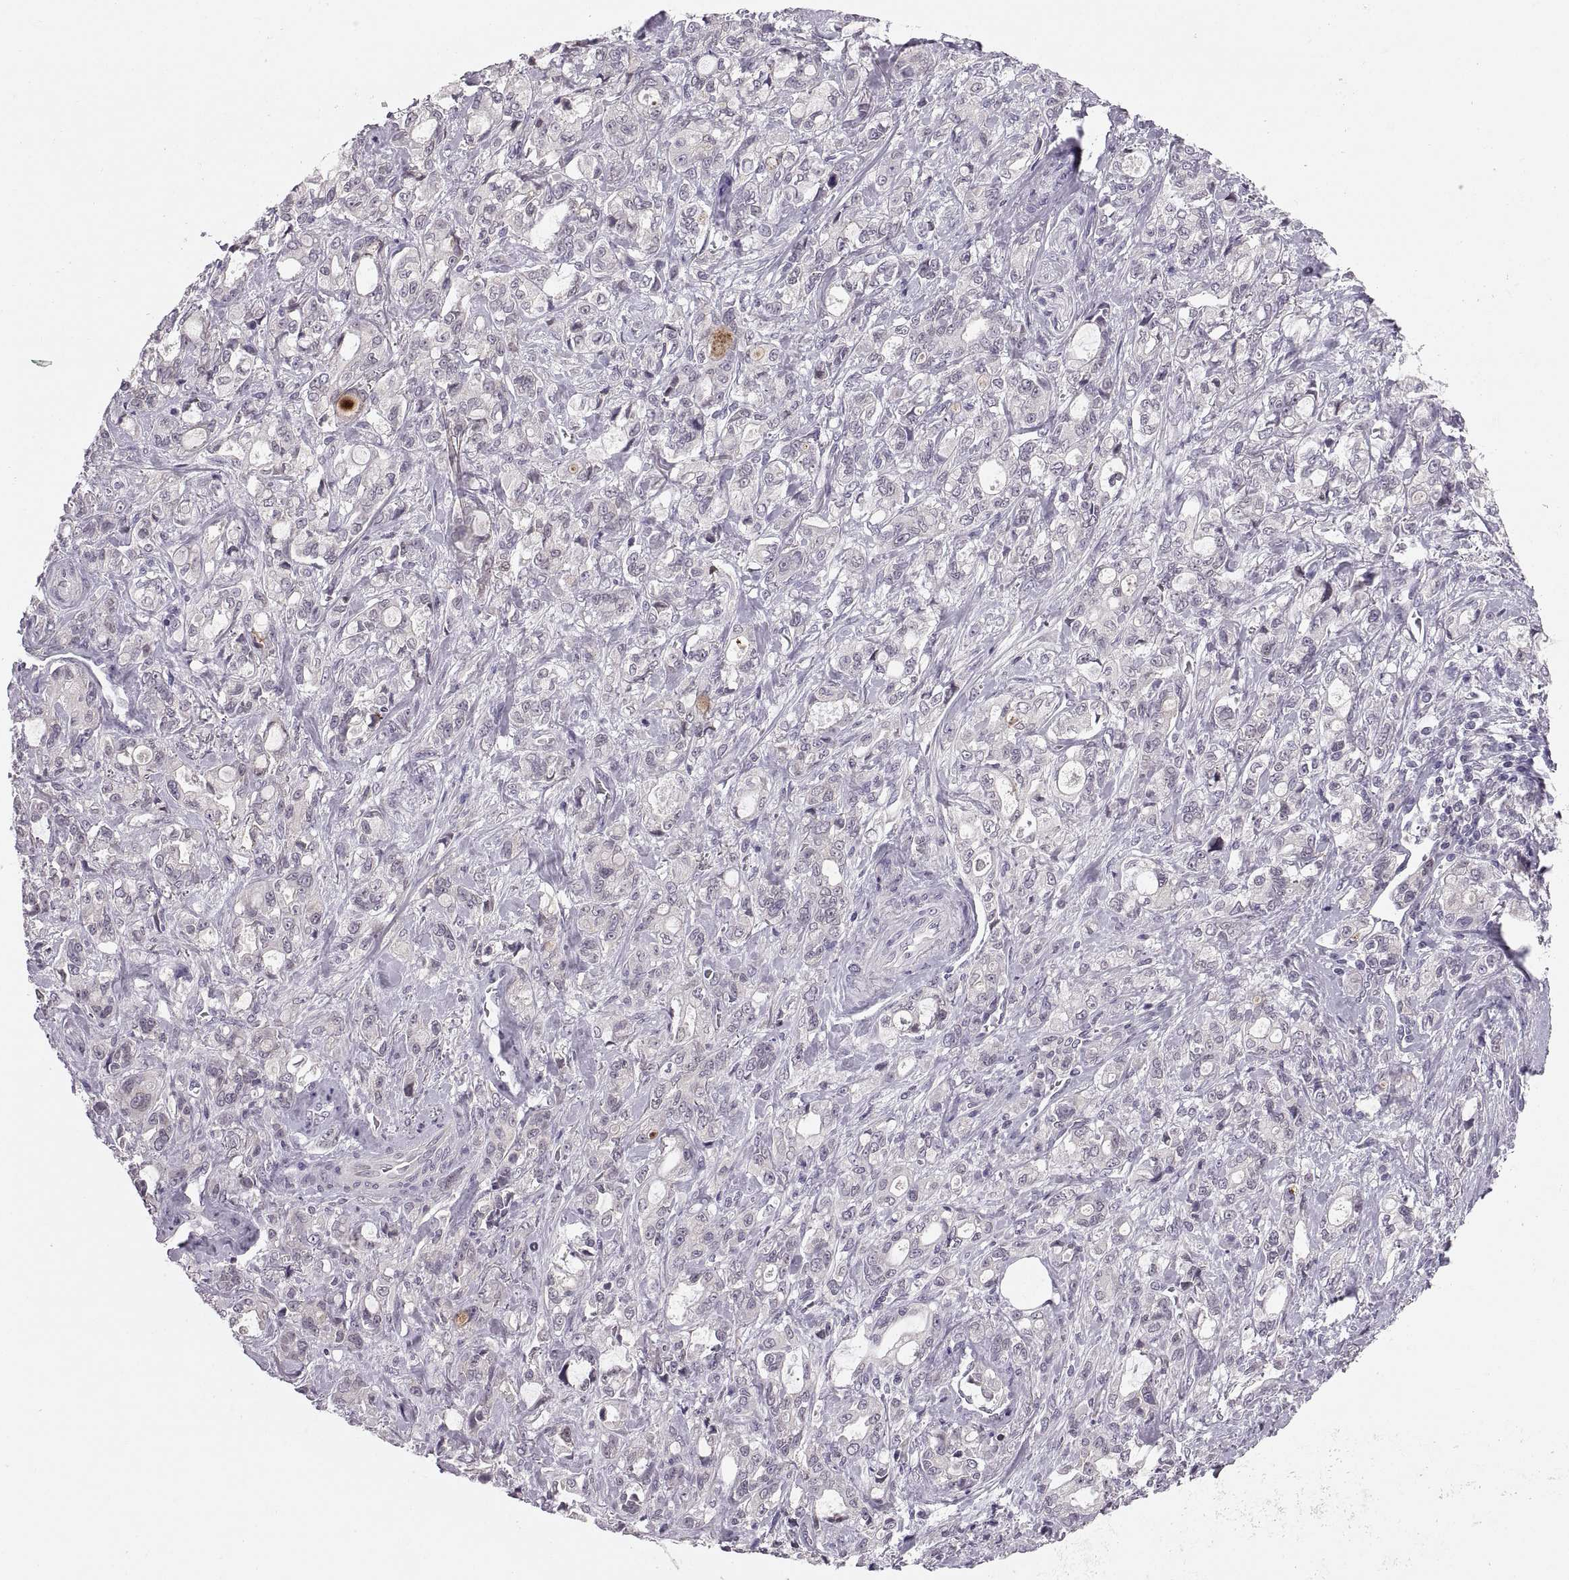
{"staining": {"intensity": "negative", "quantity": "none", "location": "none"}, "tissue": "stomach cancer", "cell_type": "Tumor cells", "image_type": "cancer", "snomed": [{"axis": "morphology", "description": "Adenocarcinoma, NOS"}, {"axis": "topography", "description": "Stomach"}], "caption": "Tumor cells show no significant staining in stomach adenocarcinoma.", "gene": "ADH6", "patient": {"sex": "male", "age": 63}}